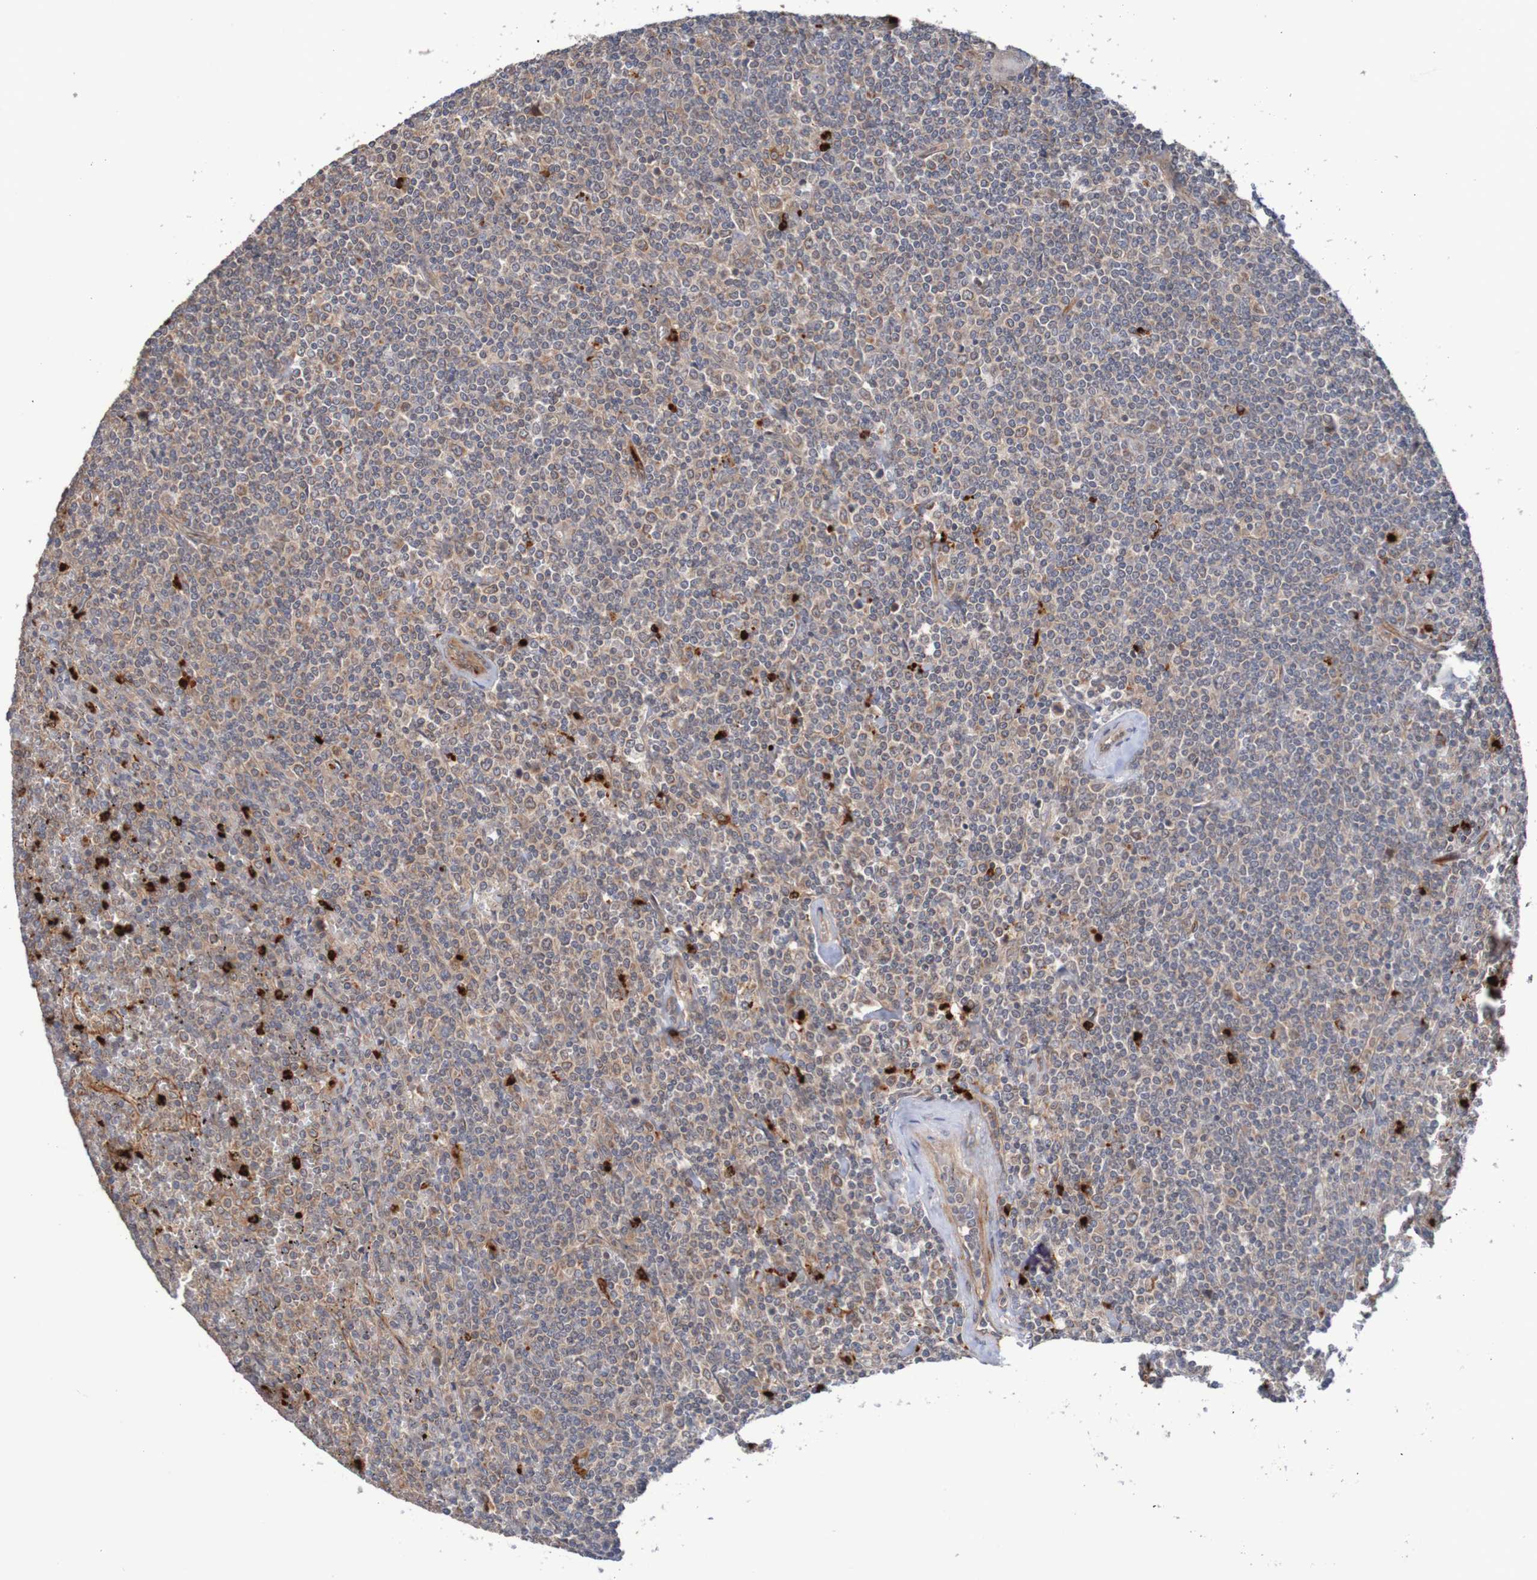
{"staining": {"intensity": "weak", "quantity": "25%-75%", "location": "cytoplasmic/membranous"}, "tissue": "lymphoma", "cell_type": "Tumor cells", "image_type": "cancer", "snomed": [{"axis": "morphology", "description": "Malignant lymphoma, non-Hodgkin's type, Low grade"}, {"axis": "topography", "description": "Spleen"}], "caption": "Tumor cells show low levels of weak cytoplasmic/membranous positivity in about 25%-75% of cells in lymphoma. (Stains: DAB (3,3'-diaminobenzidine) in brown, nuclei in blue, Microscopy: brightfield microscopy at high magnification).", "gene": "ST8SIA6", "patient": {"sex": "female", "age": 19}}